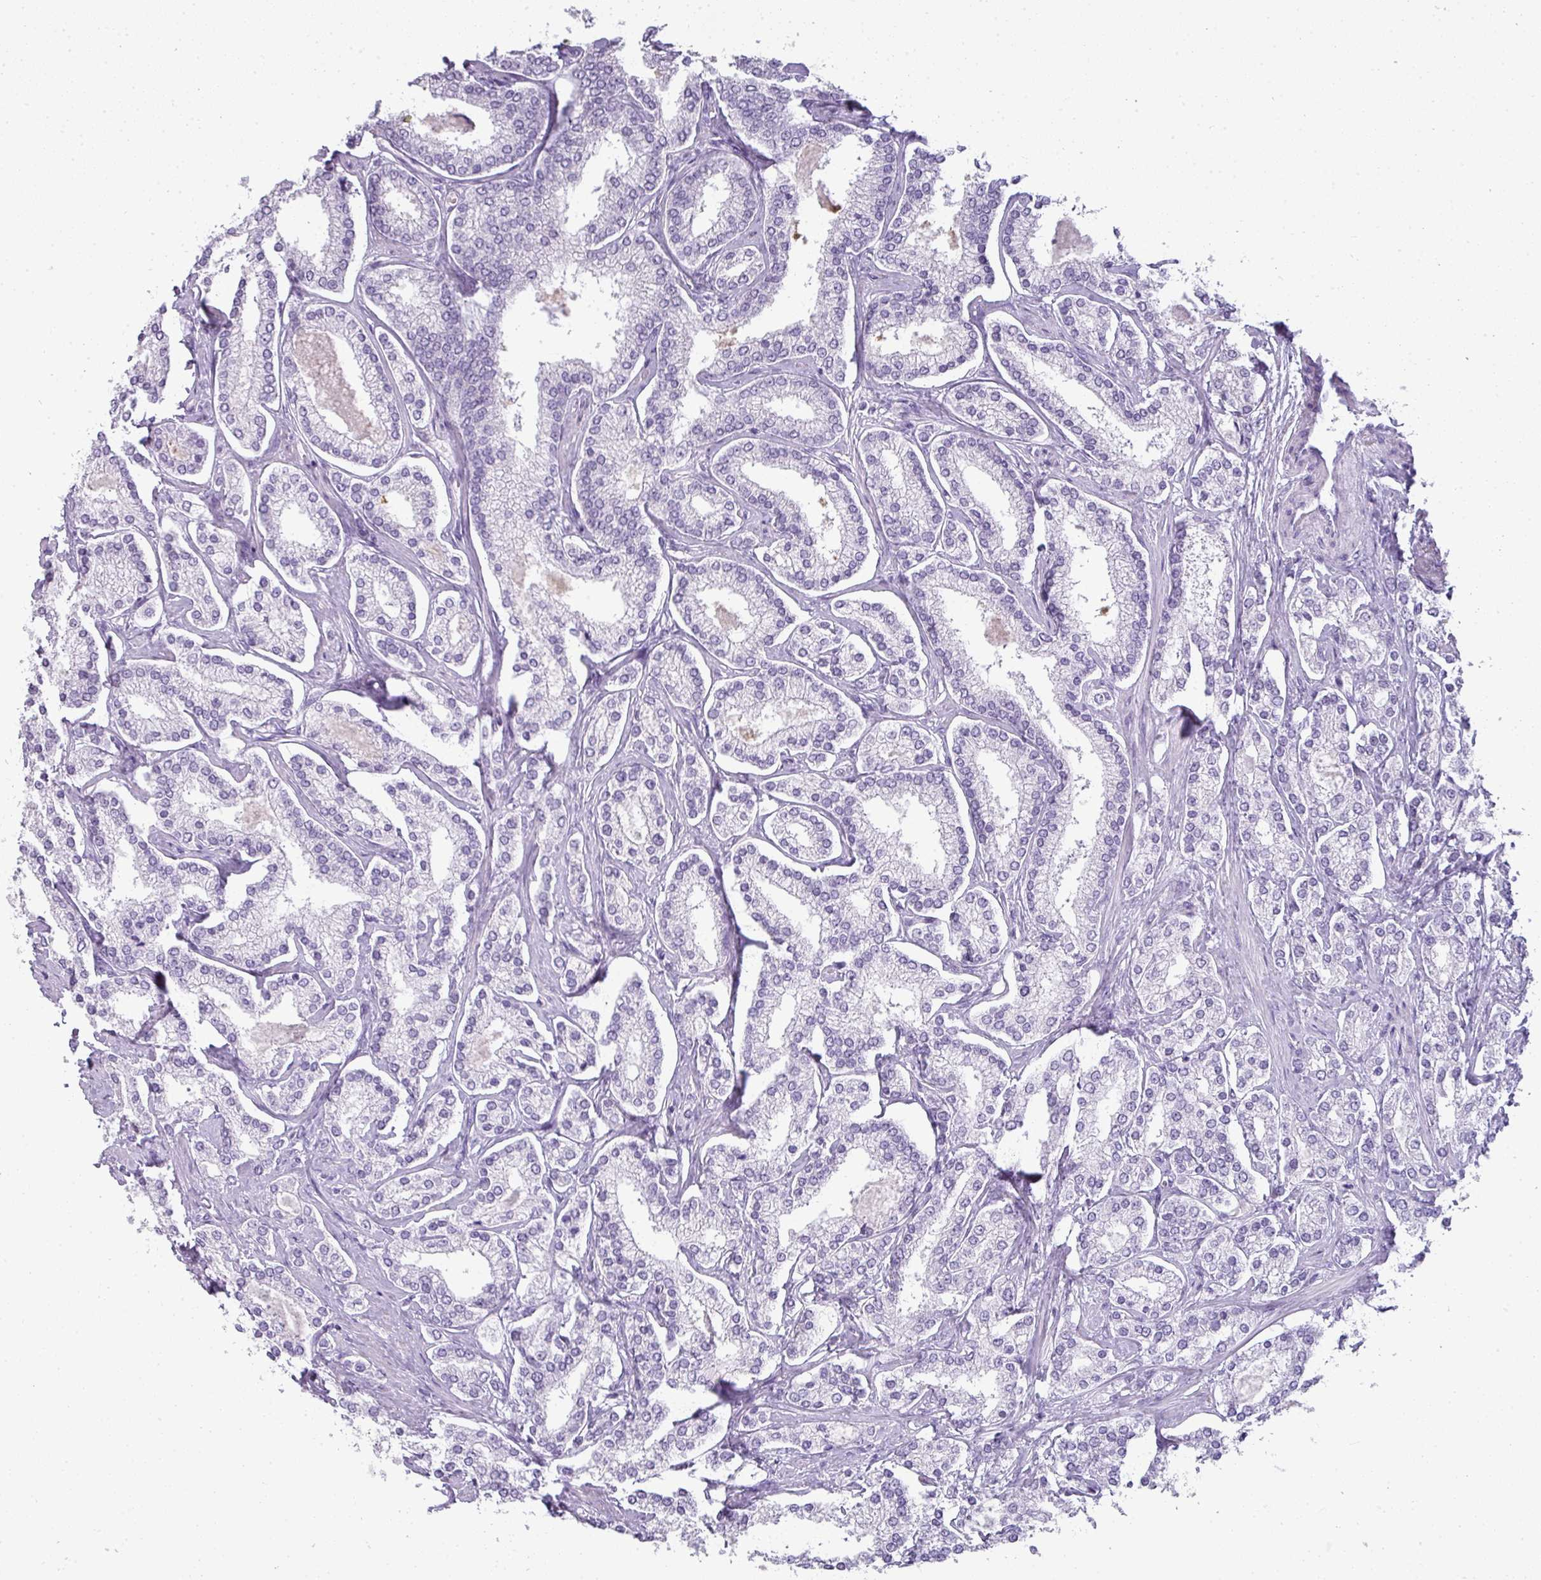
{"staining": {"intensity": "negative", "quantity": "none", "location": "none"}, "tissue": "prostate cancer", "cell_type": "Tumor cells", "image_type": "cancer", "snomed": [{"axis": "morphology", "description": "Normal tissue, NOS"}, {"axis": "morphology", "description": "Adenocarcinoma, High grade"}, {"axis": "topography", "description": "Prostate"}], "caption": "A high-resolution image shows immunohistochemistry (IHC) staining of high-grade adenocarcinoma (prostate), which exhibits no significant staining in tumor cells.", "gene": "RBMY1F", "patient": {"sex": "male", "age": 83}}